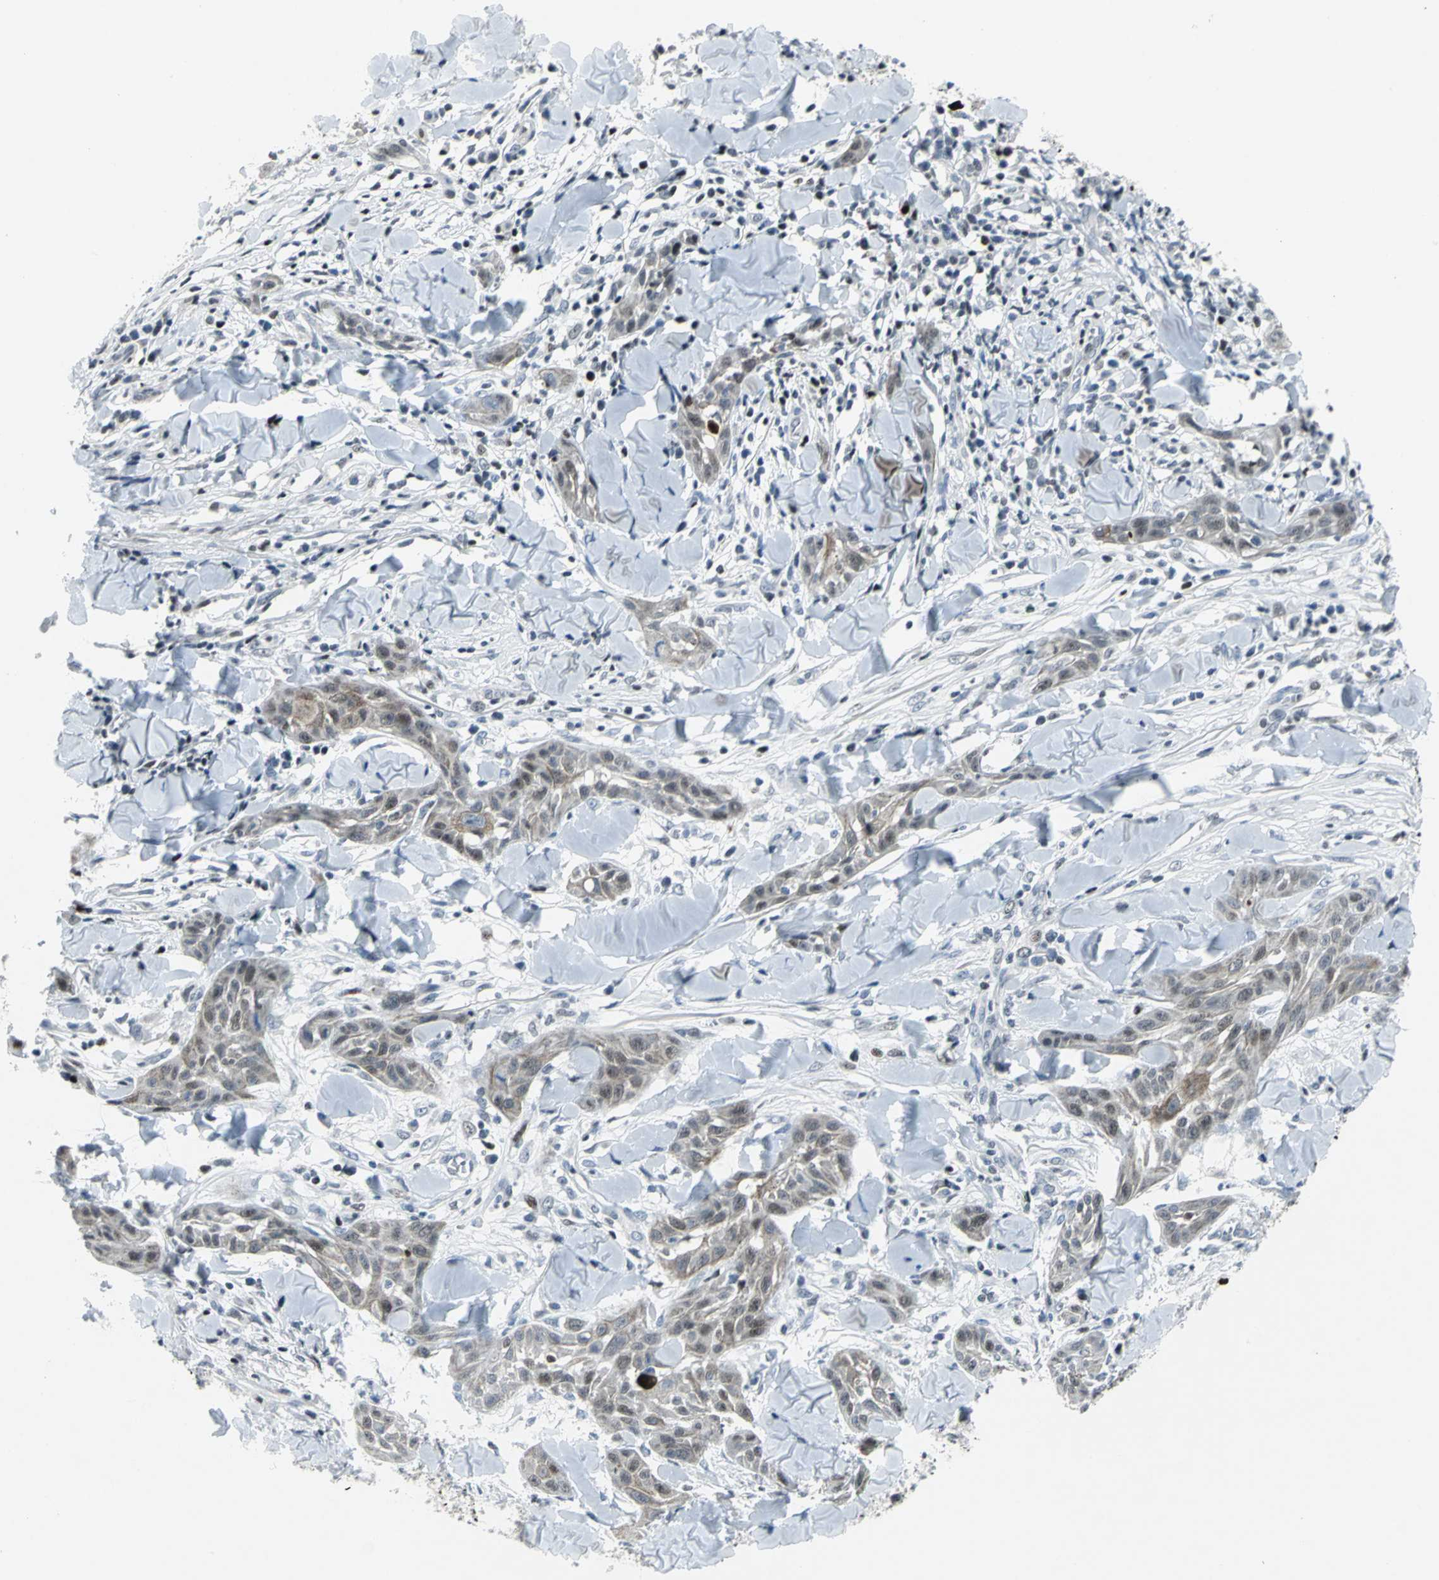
{"staining": {"intensity": "weak", "quantity": "25%-75%", "location": "nuclear"}, "tissue": "skin cancer", "cell_type": "Tumor cells", "image_type": "cancer", "snomed": [{"axis": "morphology", "description": "Squamous cell carcinoma, NOS"}, {"axis": "topography", "description": "Skin"}], "caption": "Human skin cancer stained with a protein marker displays weak staining in tumor cells.", "gene": "RPA1", "patient": {"sex": "male", "age": 24}}